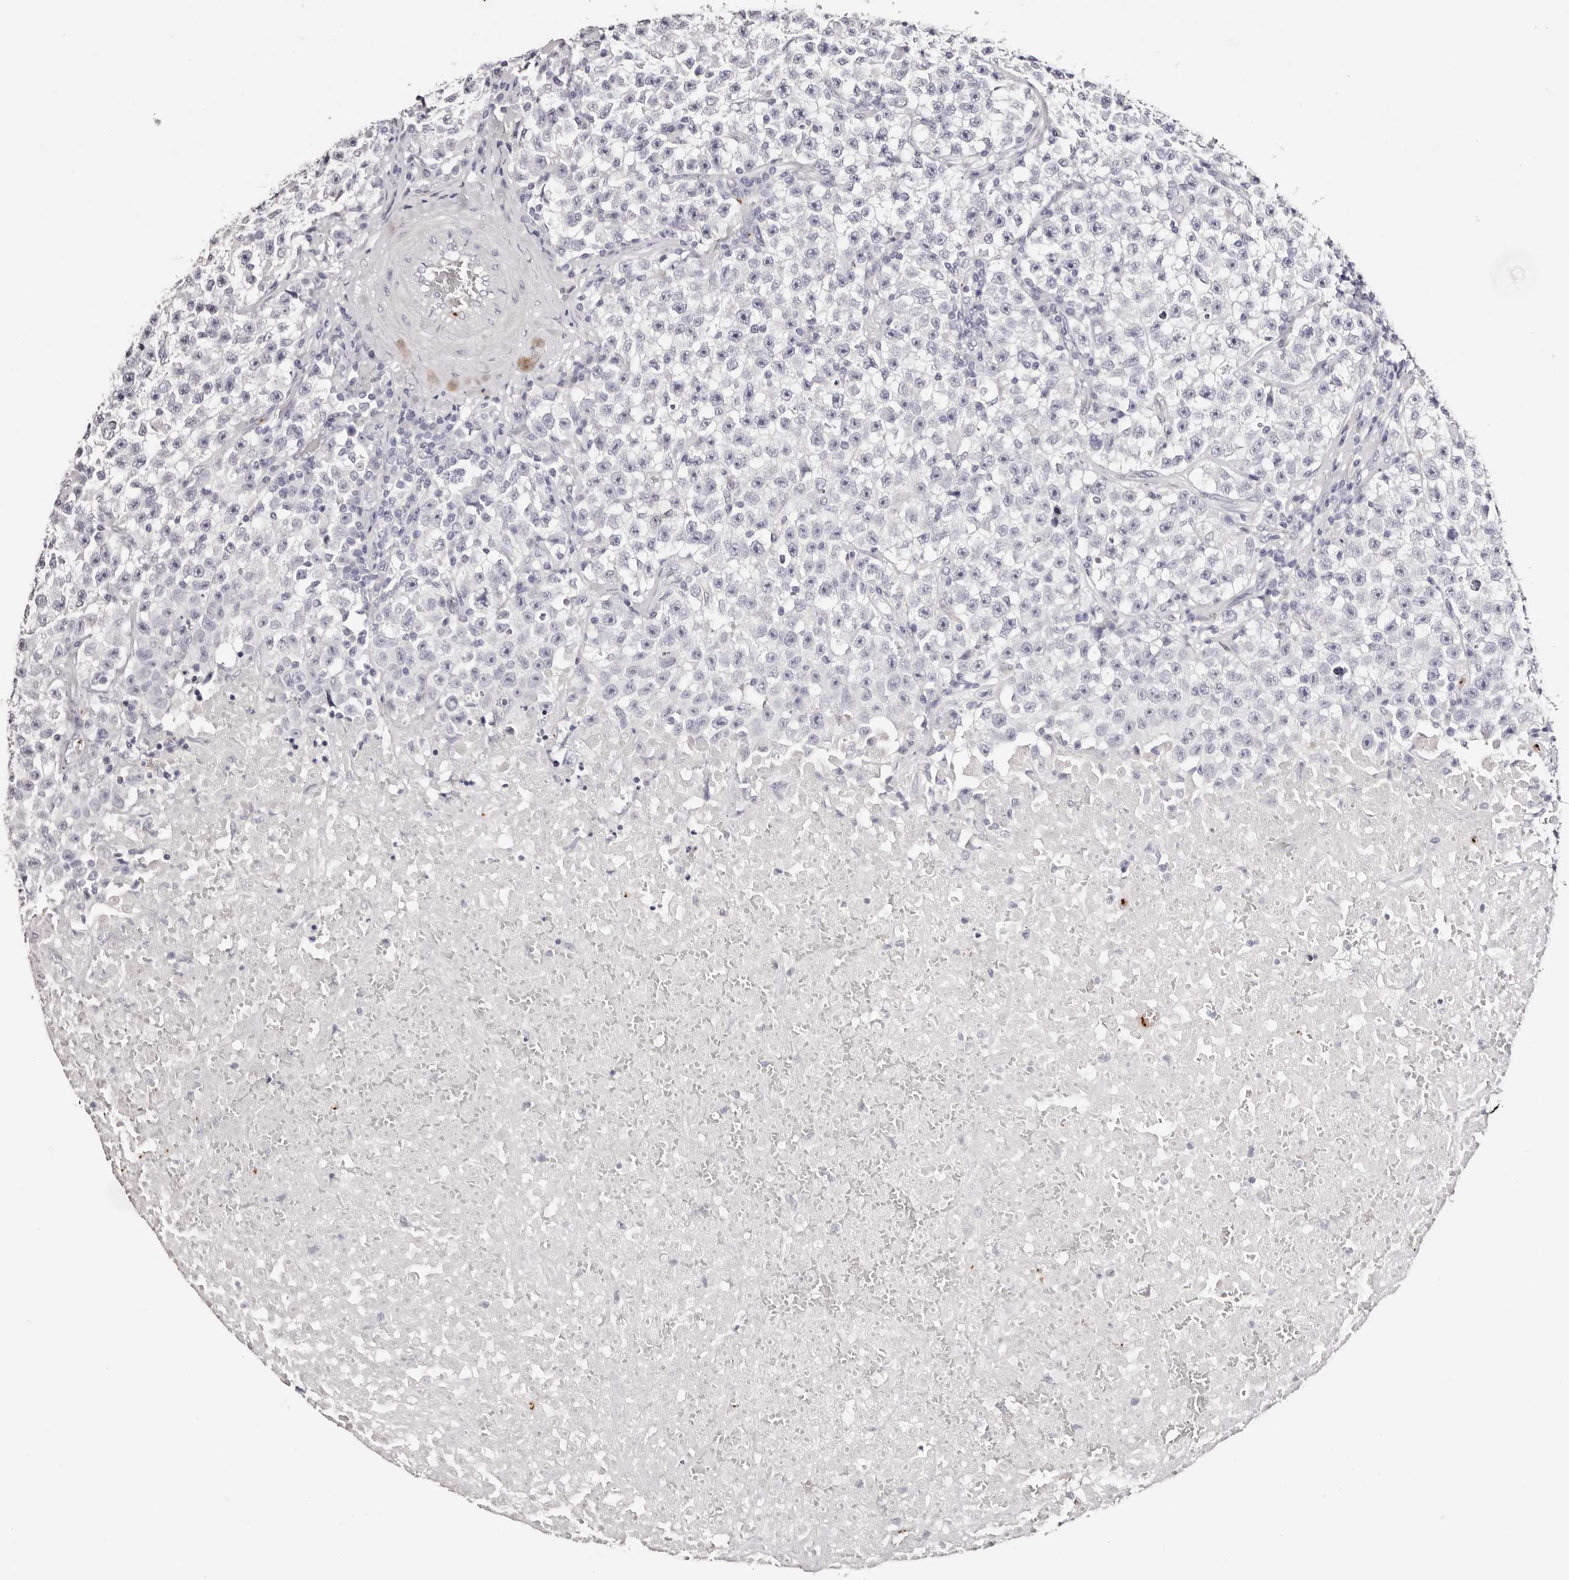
{"staining": {"intensity": "negative", "quantity": "none", "location": "none"}, "tissue": "testis cancer", "cell_type": "Tumor cells", "image_type": "cancer", "snomed": [{"axis": "morphology", "description": "Seminoma, NOS"}, {"axis": "topography", "description": "Testis"}], "caption": "This photomicrograph is of seminoma (testis) stained with IHC to label a protein in brown with the nuclei are counter-stained blue. There is no positivity in tumor cells.", "gene": "PF4", "patient": {"sex": "male", "age": 22}}